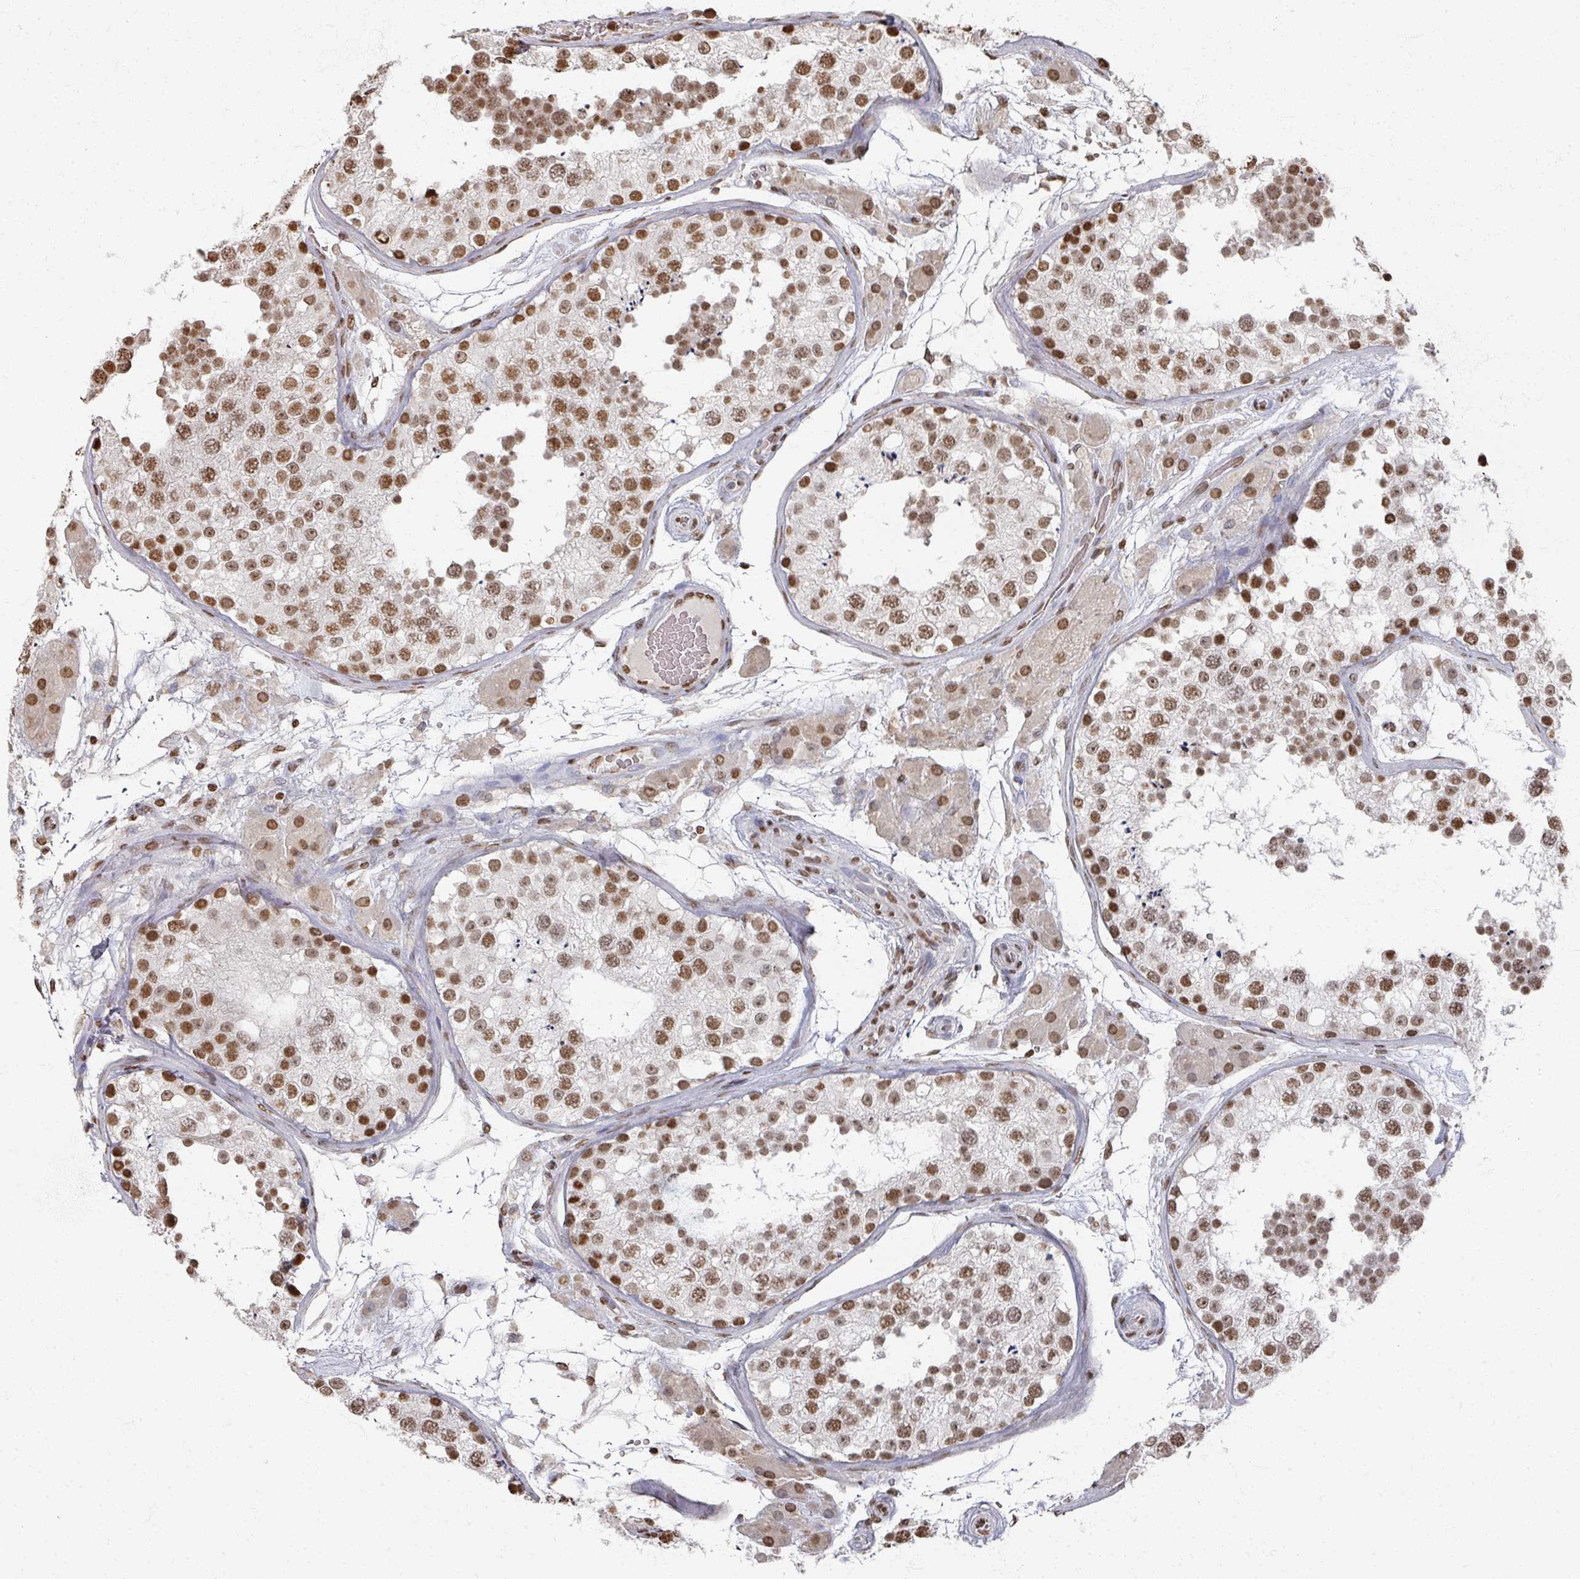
{"staining": {"intensity": "moderate", "quantity": ">75%", "location": "nuclear"}, "tissue": "testis", "cell_type": "Cells in seminiferous ducts", "image_type": "normal", "snomed": [{"axis": "morphology", "description": "Normal tissue, NOS"}, {"axis": "topography", "description": "Testis"}], "caption": "Brown immunohistochemical staining in normal human testis shows moderate nuclear positivity in about >75% of cells in seminiferous ducts. (DAB (3,3'-diaminobenzidine) = brown stain, brightfield microscopy at high magnification).", "gene": "DCUN1D5", "patient": {"sex": "male", "age": 26}}